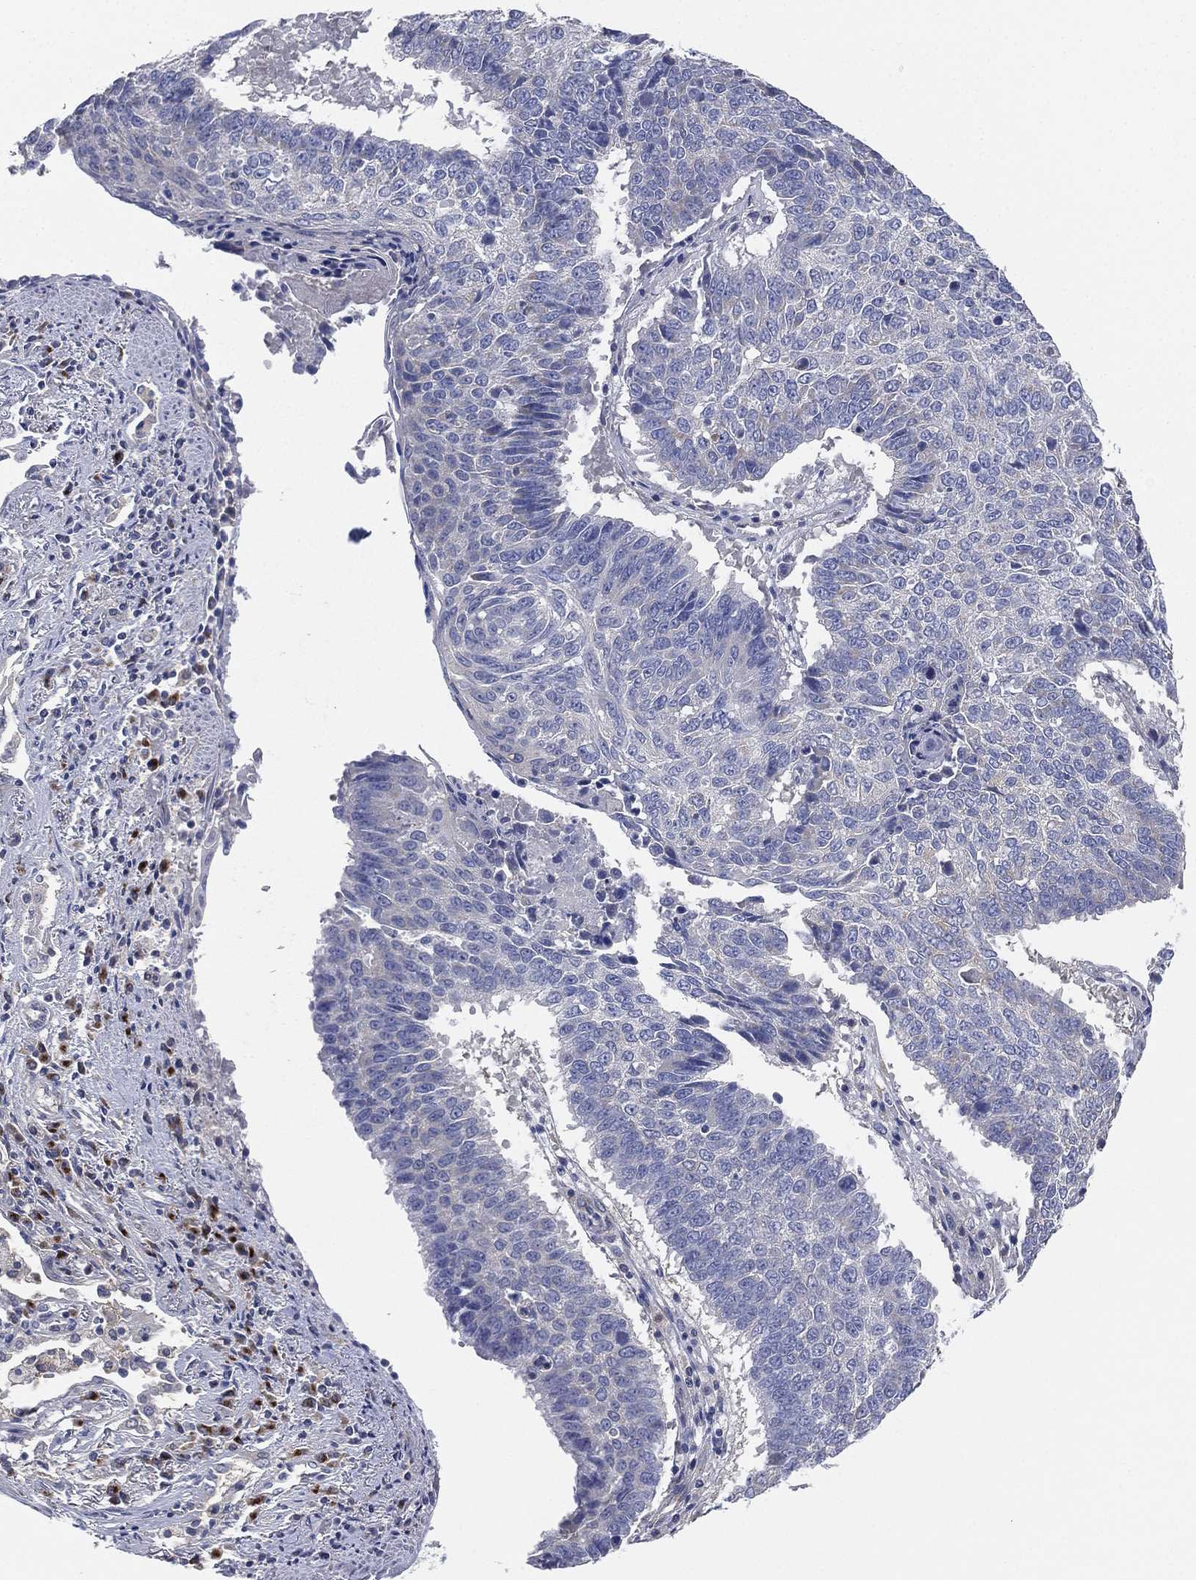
{"staining": {"intensity": "negative", "quantity": "none", "location": "none"}, "tissue": "lung cancer", "cell_type": "Tumor cells", "image_type": "cancer", "snomed": [{"axis": "morphology", "description": "Squamous cell carcinoma, NOS"}, {"axis": "topography", "description": "Lung"}], "caption": "Tumor cells show no significant protein expression in lung squamous cell carcinoma.", "gene": "ATP8A2", "patient": {"sex": "male", "age": 73}}